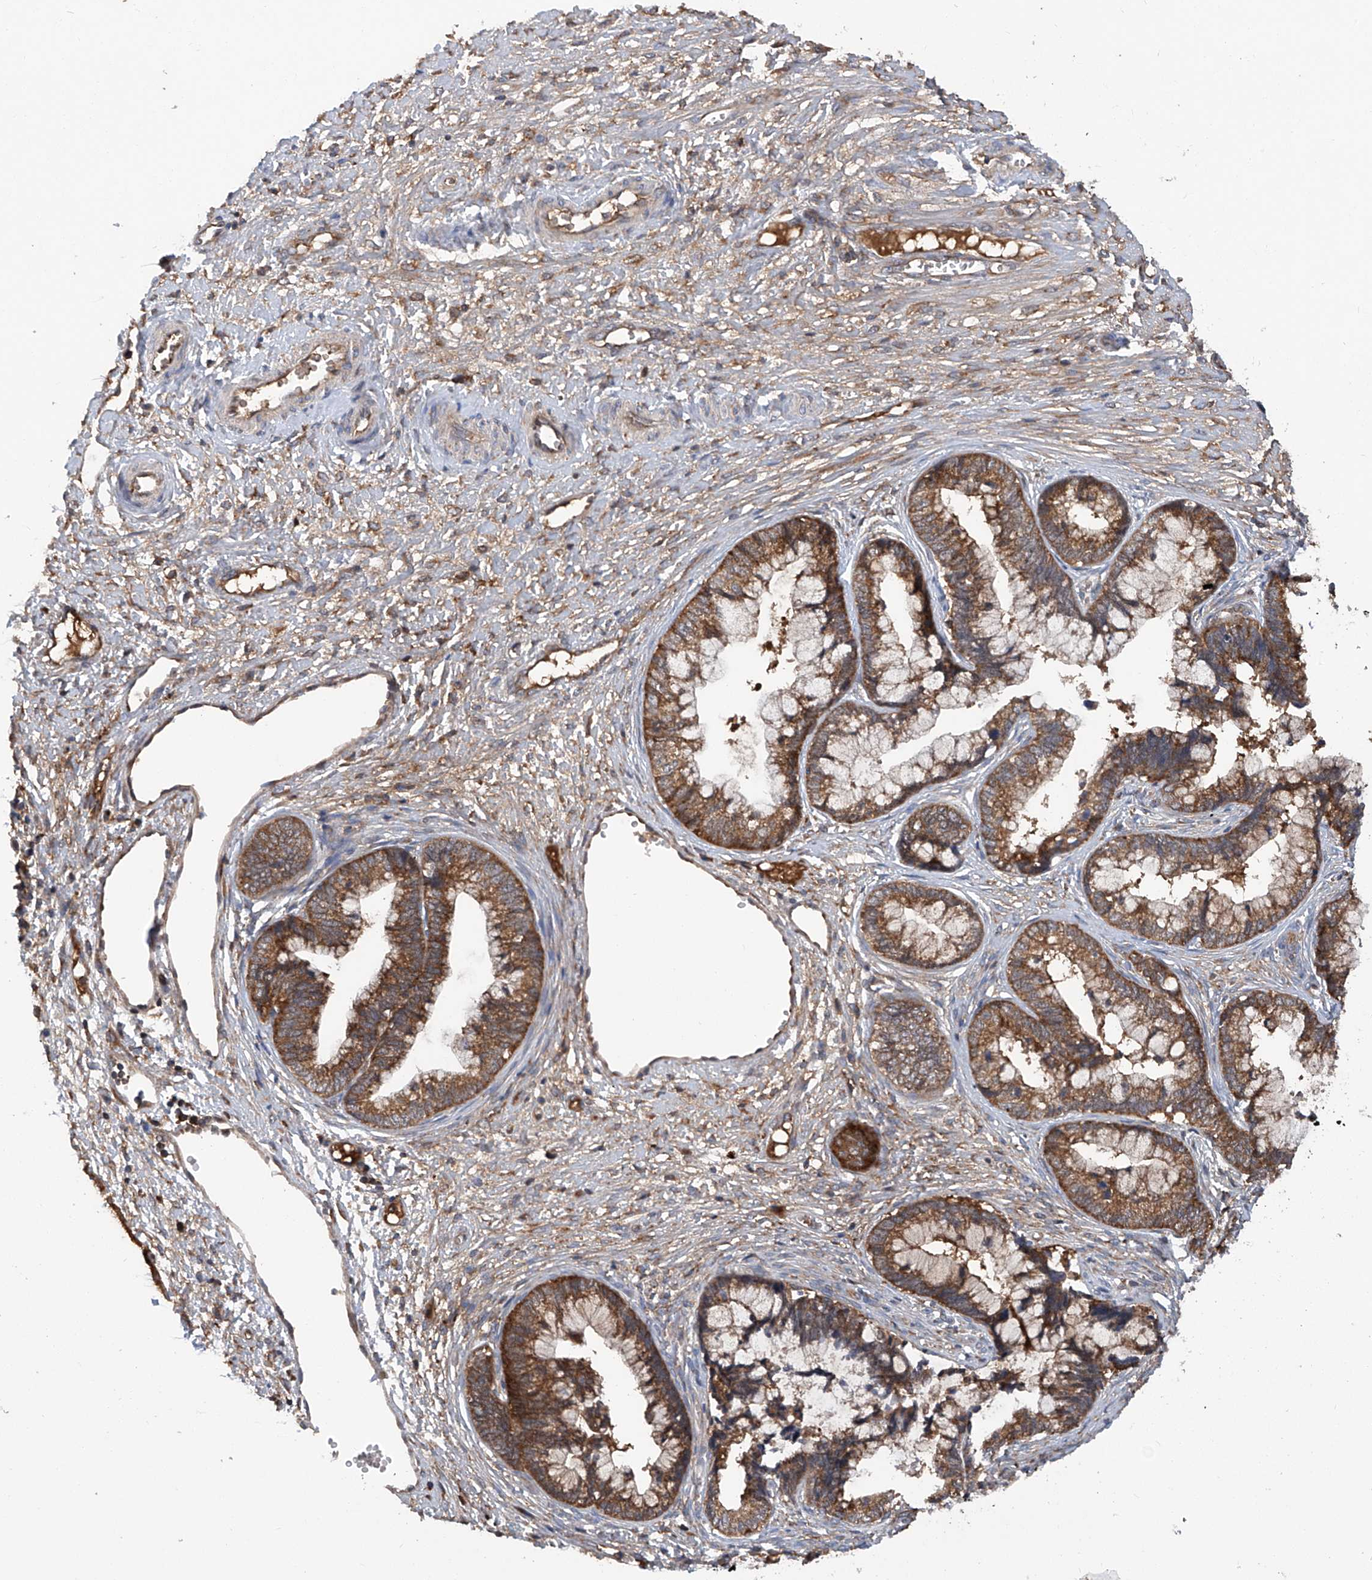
{"staining": {"intensity": "strong", "quantity": ">75%", "location": "cytoplasmic/membranous"}, "tissue": "cervical cancer", "cell_type": "Tumor cells", "image_type": "cancer", "snomed": [{"axis": "morphology", "description": "Adenocarcinoma, NOS"}, {"axis": "topography", "description": "Cervix"}], "caption": "Immunohistochemical staining of human cervical cancer (adenocarcinoma) exhibits high levels of strong cytoplasmic/membranous staining in about >75% of tumor cells.", "gene": "ASCC3", "patient": {"sex": "female", "age": 44}}